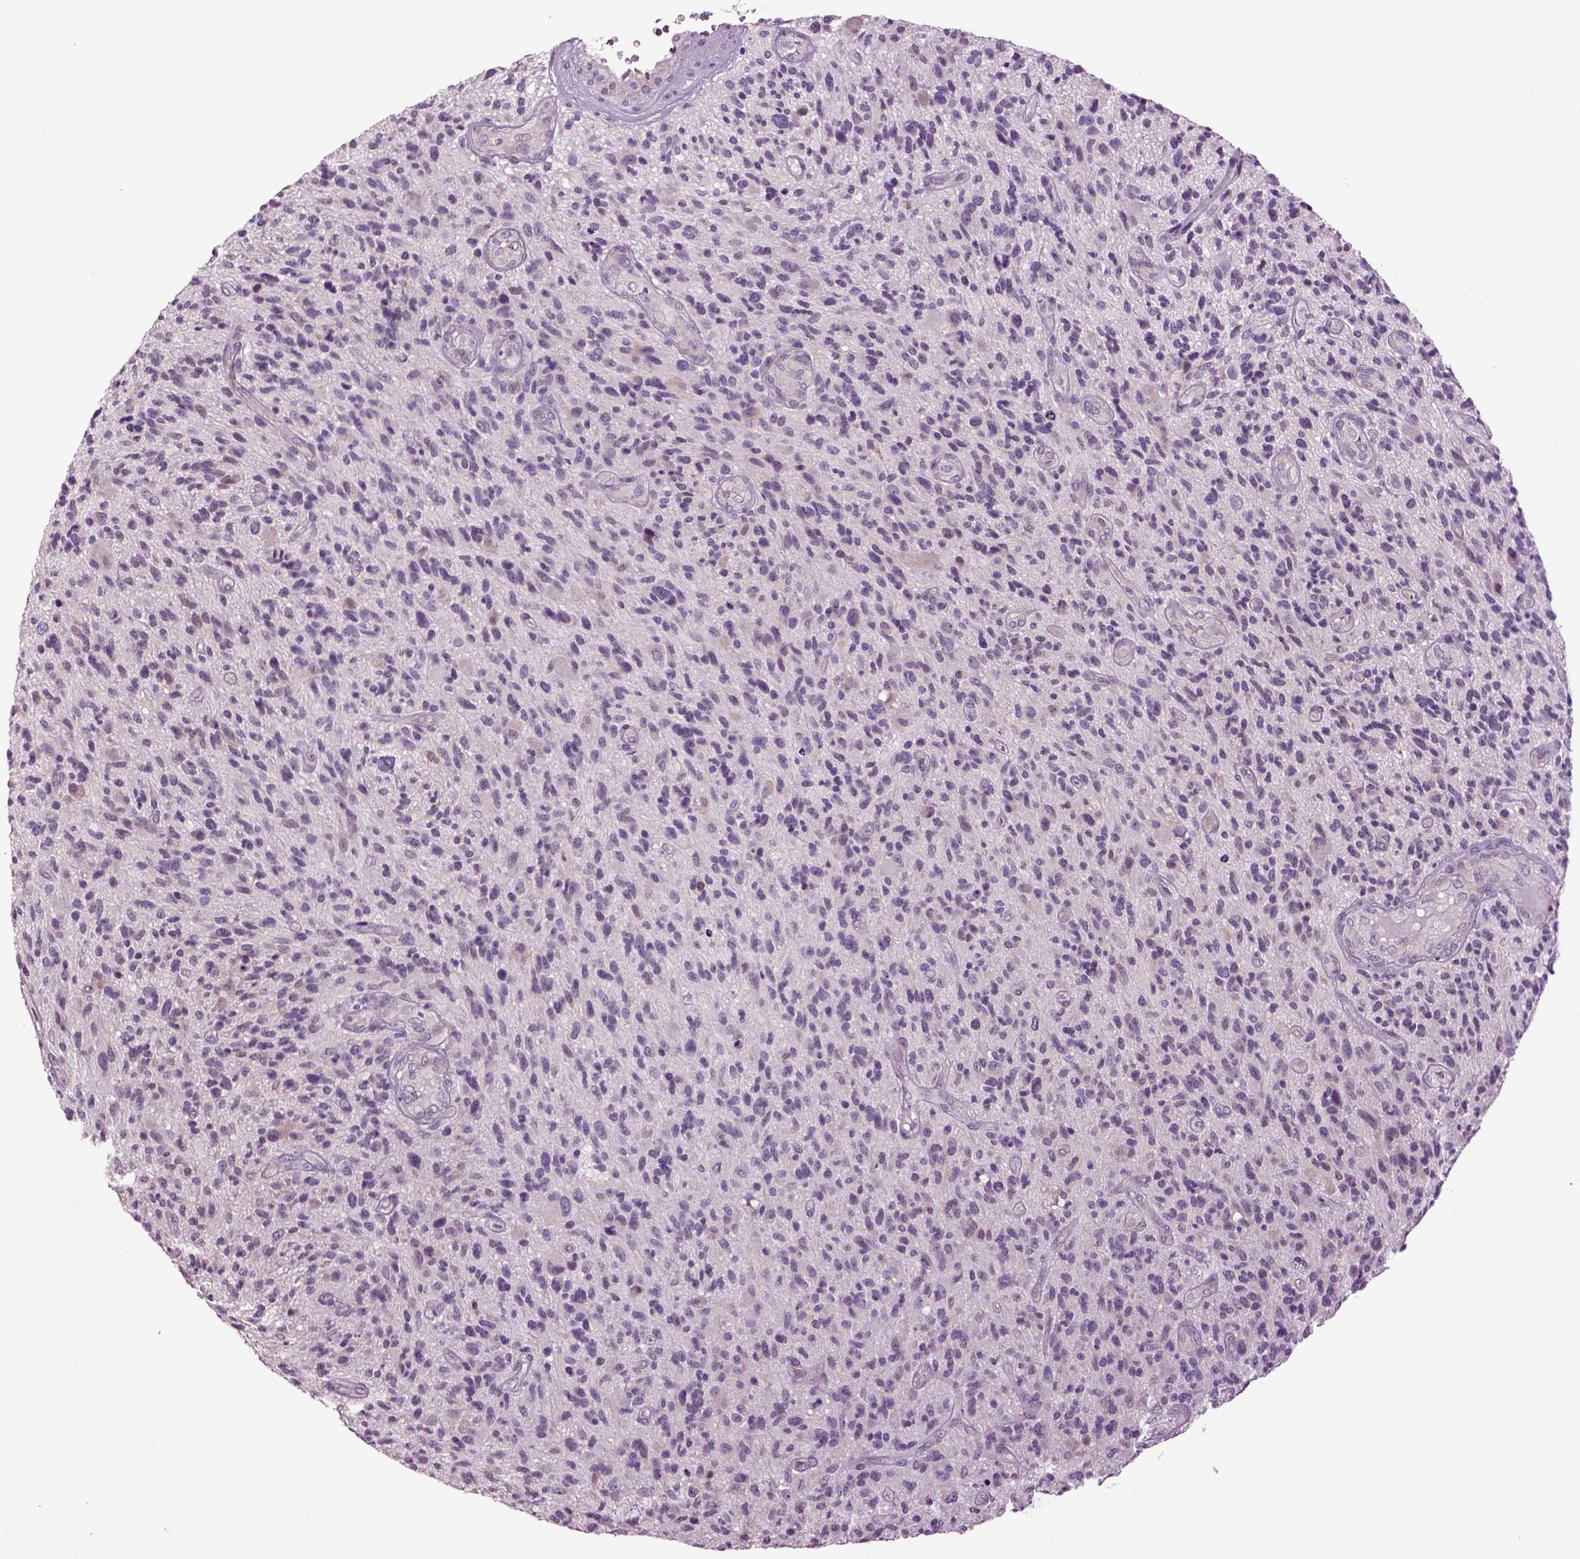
{"staining": {"intensity": "negative", "quantity": "none", "location": "none"}, "tissue": "glioma", "cell_type": "Tumor cells", "image_type": "cancer", "snomed": [{"axis": "morphology", "description": "Glioma, malignant, High grade"}, {"axis": "topography", "description": "Brain"}], "caption": "An IHC micrograph of malignant high-grade glioma is shown. There is no staining in tumor cells of malignant high-grade glioma. (IHC, brightfield microscopy, high magnification).", "gene": "PLCH2", "patient": {"sex": "male", "age": 47}}